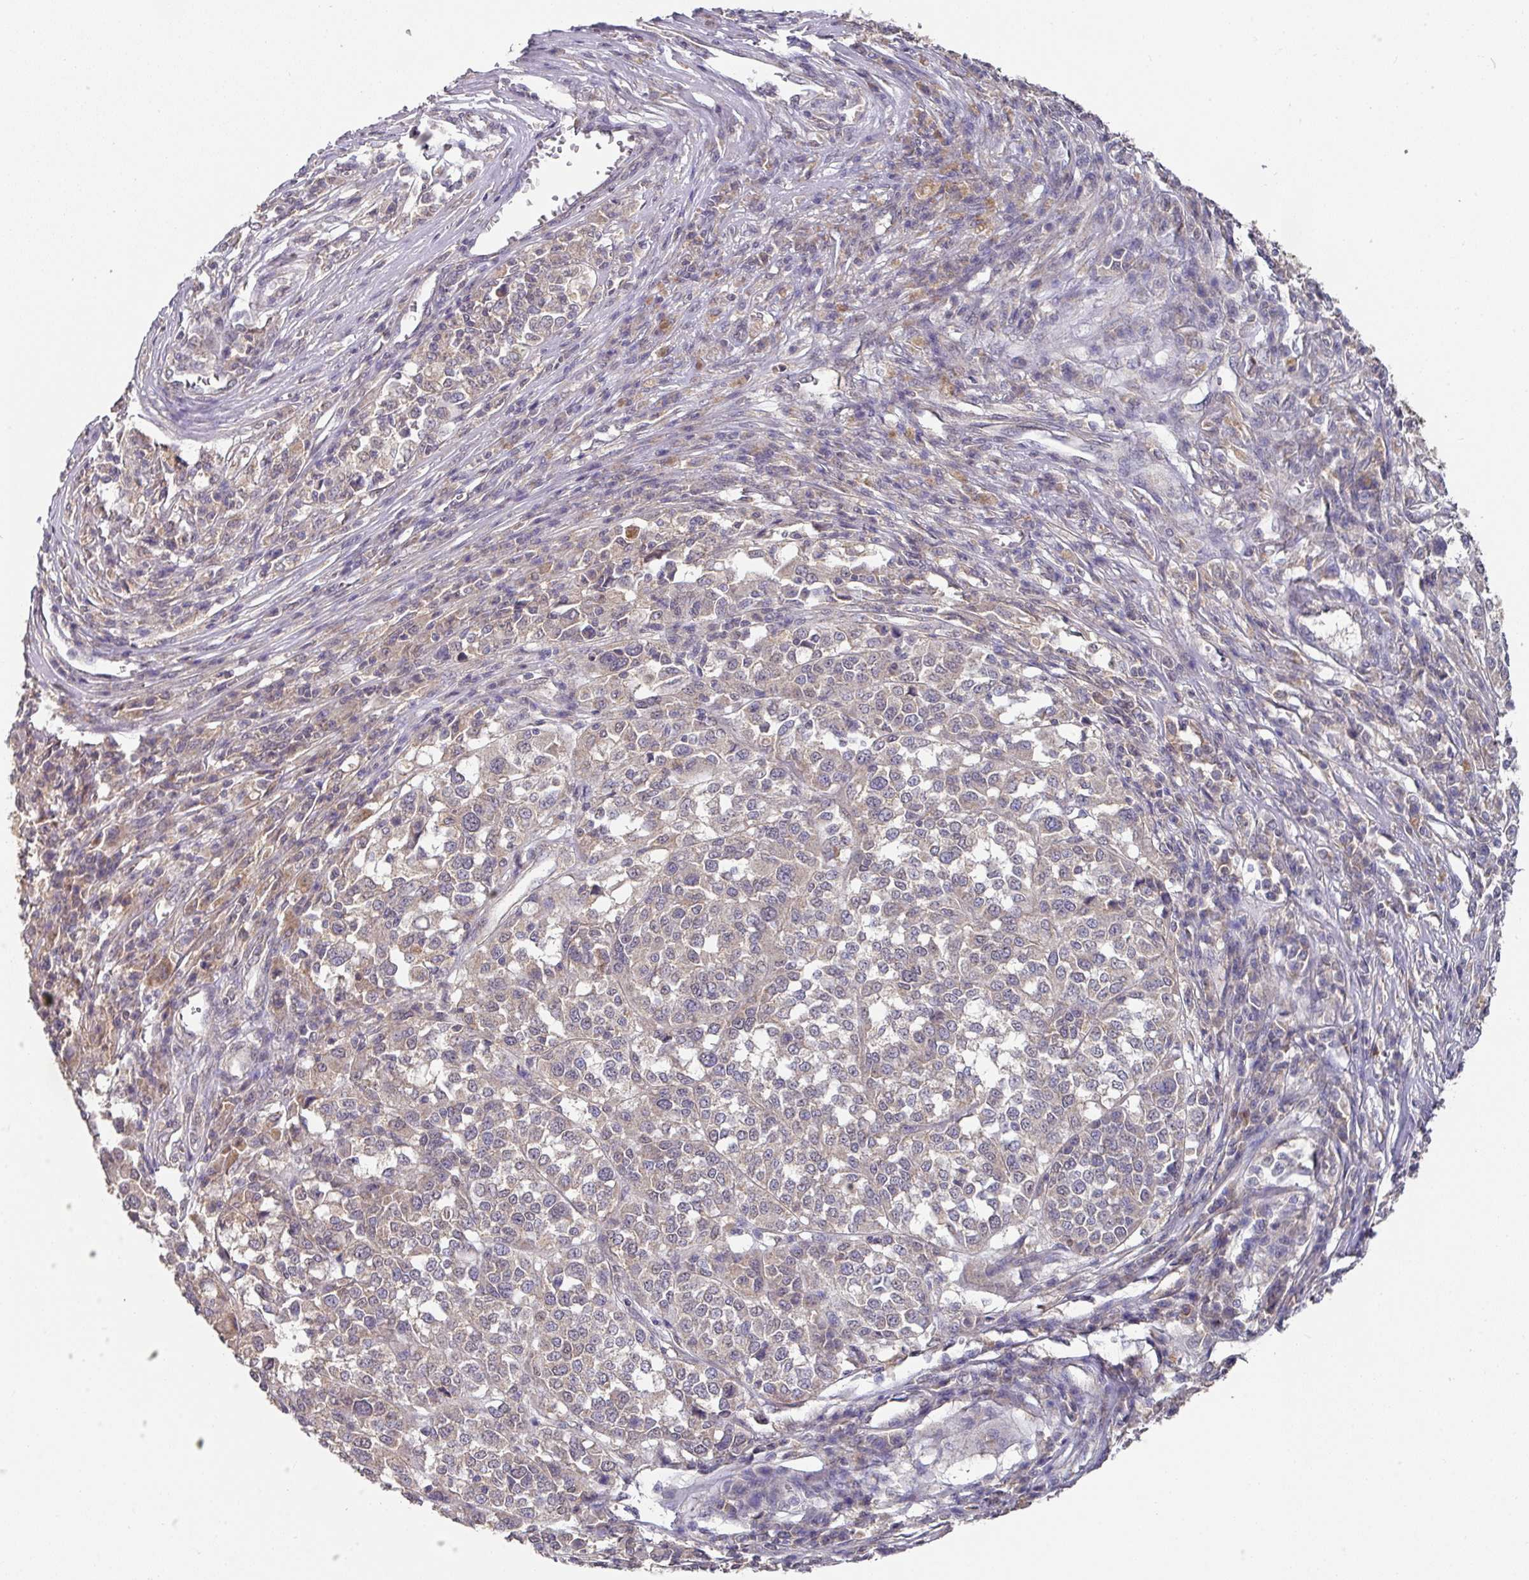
{"staining": {"intensity": "weak", "quantity": "<25%", "location": "cytoplasmic/membranous"}, "tissue": "melanoma", "cell_type": "Tumor cells", "image_type": "cancer", "snomed": [{"axis": "morphology", "description": "Malignant melanoma, Metastatic site"}, {"axis": "topography", "description": "Lymph node"}], "caption": "Tumor cells show no significant protein positivity in malignant melanoma (metastatic site). Nuclei are stained in blue.", "gene": "EXTL3", "patient": {"sex": "male", "age": 44}}